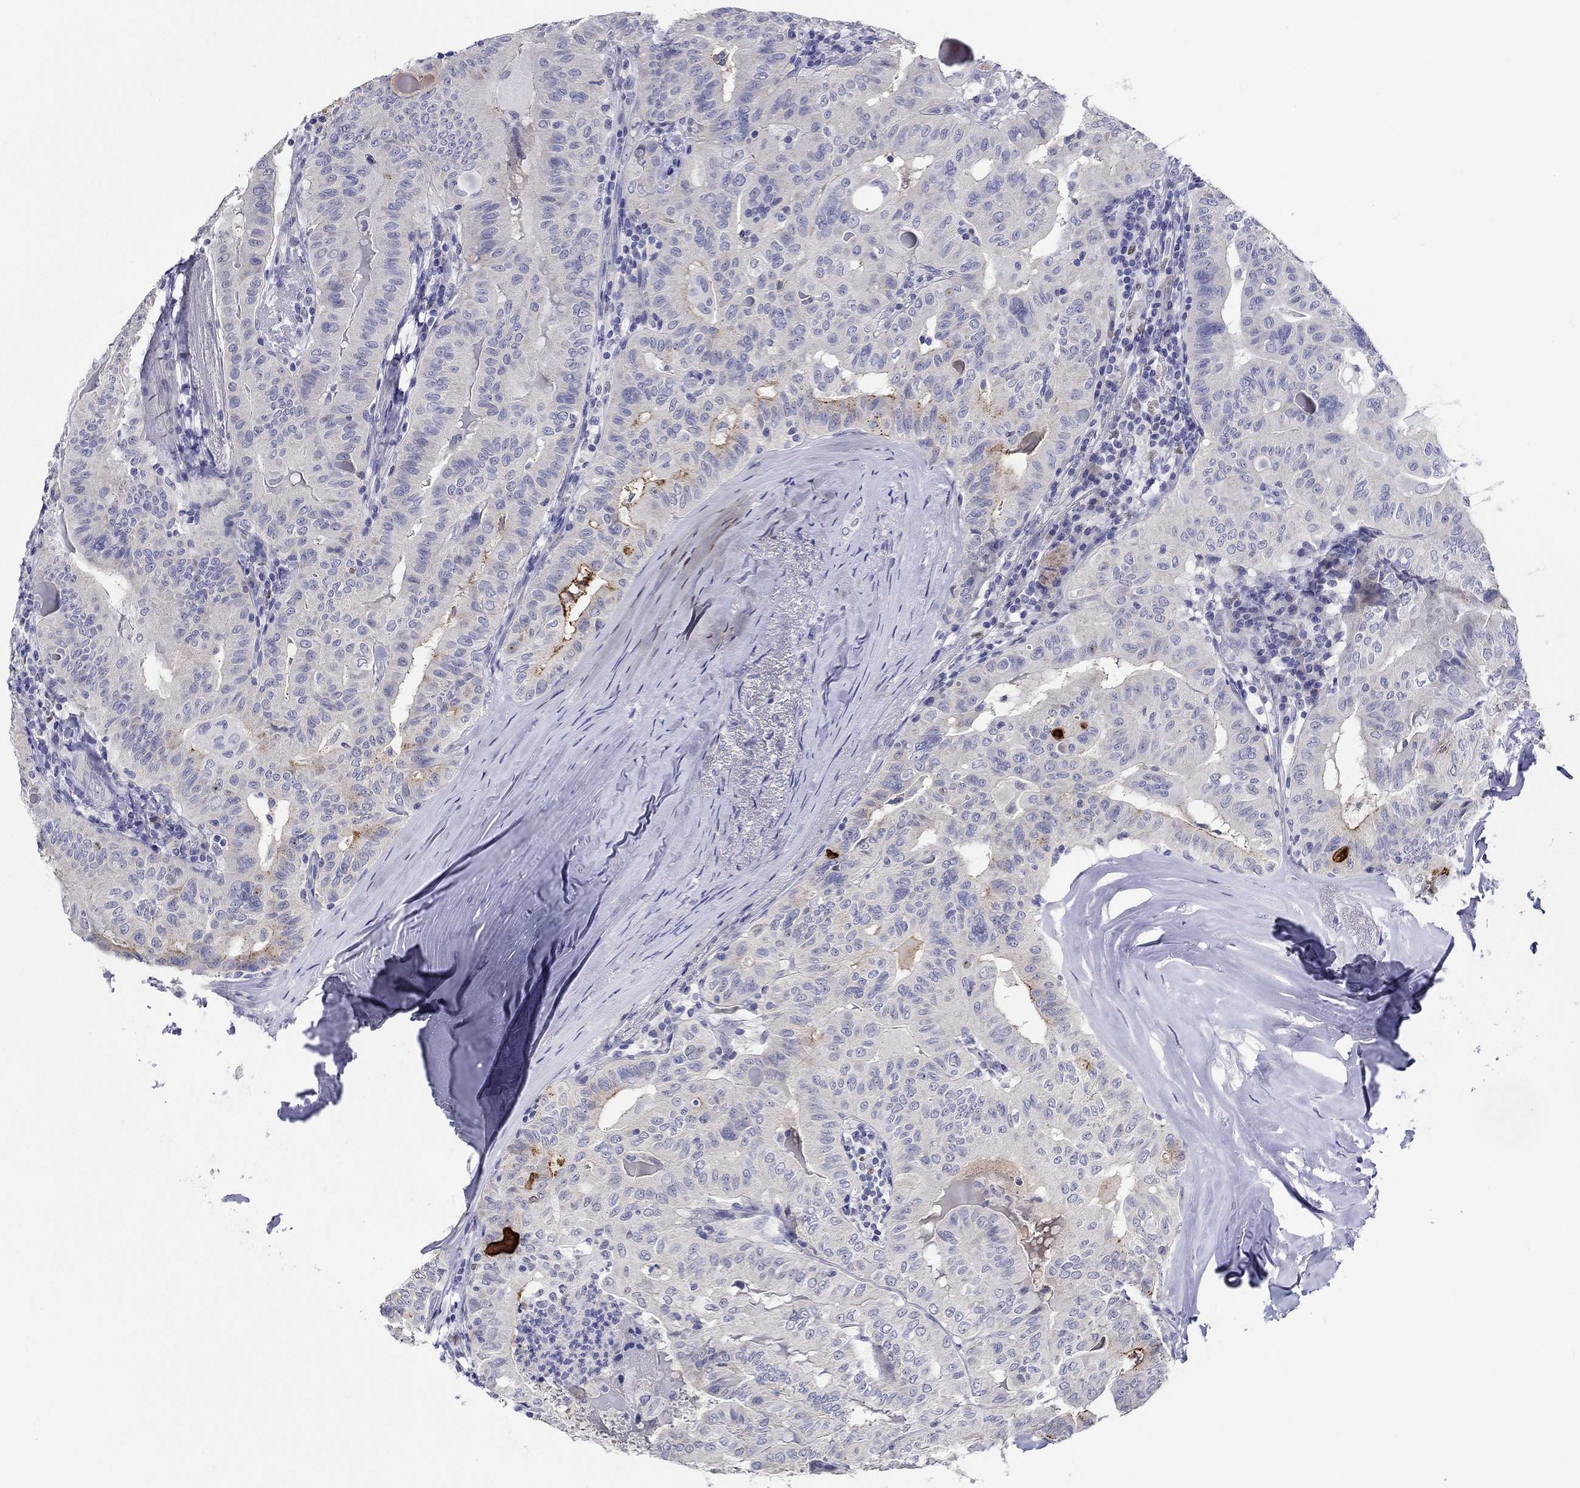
{"staining": {"intensity": "moderate", "quantity": "<25%", "location": "cytoplasmic/membranous"}, "tissue": "thyroid cancer", "cell_type": "Tumor cells", "image_type": "cancer", "snomed": [{"axis": "morphology", "description": "Papillary adenocarcinoma, NOS"}, {"axis": "topography", "description": "Thyroid gland"}], "caption": "This is an image of immunohistochemistry (IHC) staining of papillary adenocarcinoma (thyroid), which shows moderate expression in the cytoplasmic/membranous of tumor cells.", "gene": "SLC30A3", "patient": {"sex": "female", "age": 68}}